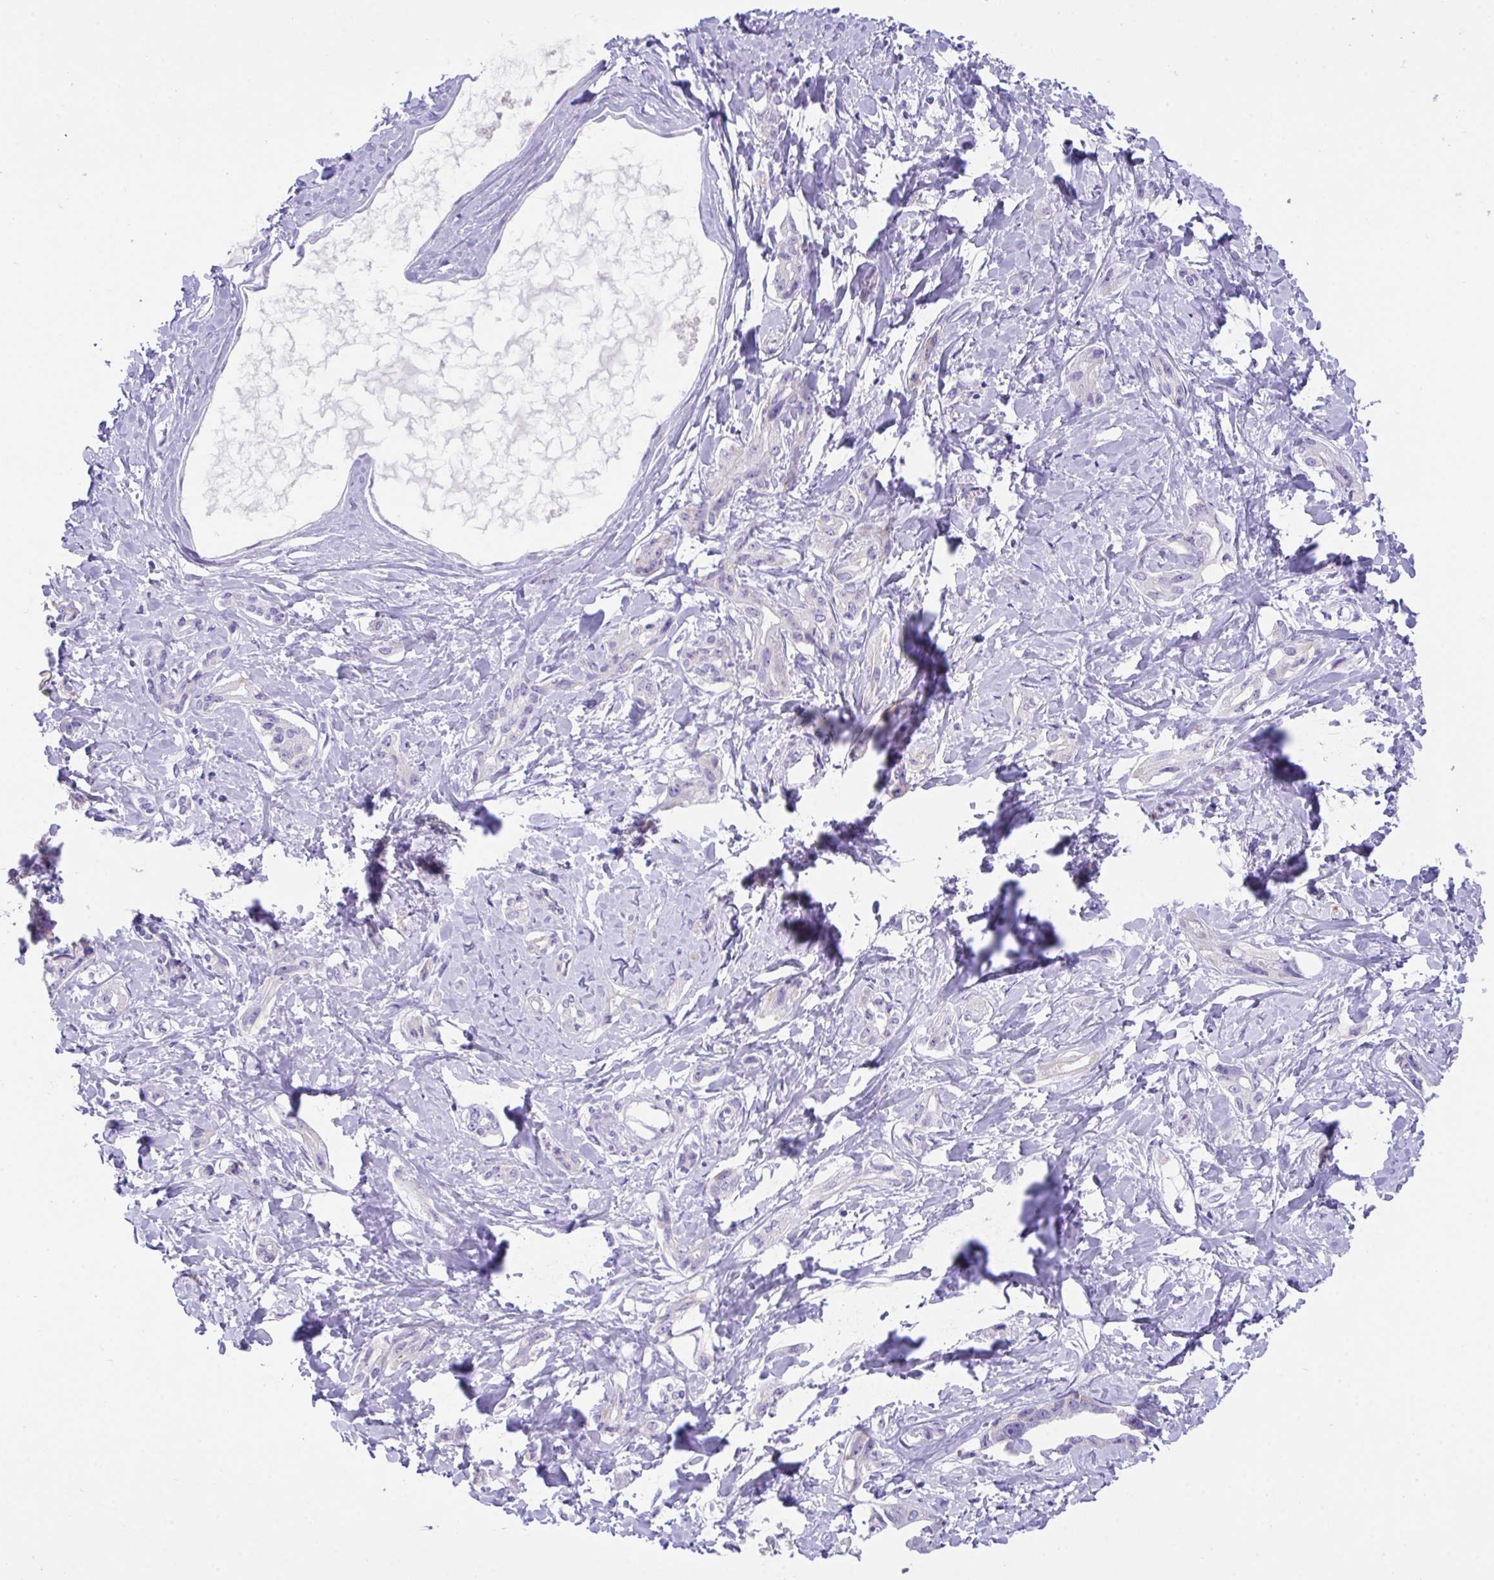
{"staining": {"intensity": "negative", "quantity": "none", "location": "none"}, "tissue": "liver cancer", "cell_type": "Tumor cells", "image_type": "cancer", "snomed": [{"axis": "morphology", "description": "Cholangiocarcinoma"}, {"axis": "topography", "description": "Liver"}], "caption": "Liver cancer (cholangiocarcinoma) was stained to show a protein in brown. There is no significant staining in tumor cells.", "gene": "TMEM106B", "patient": {"sex": "male", "age": 59}}